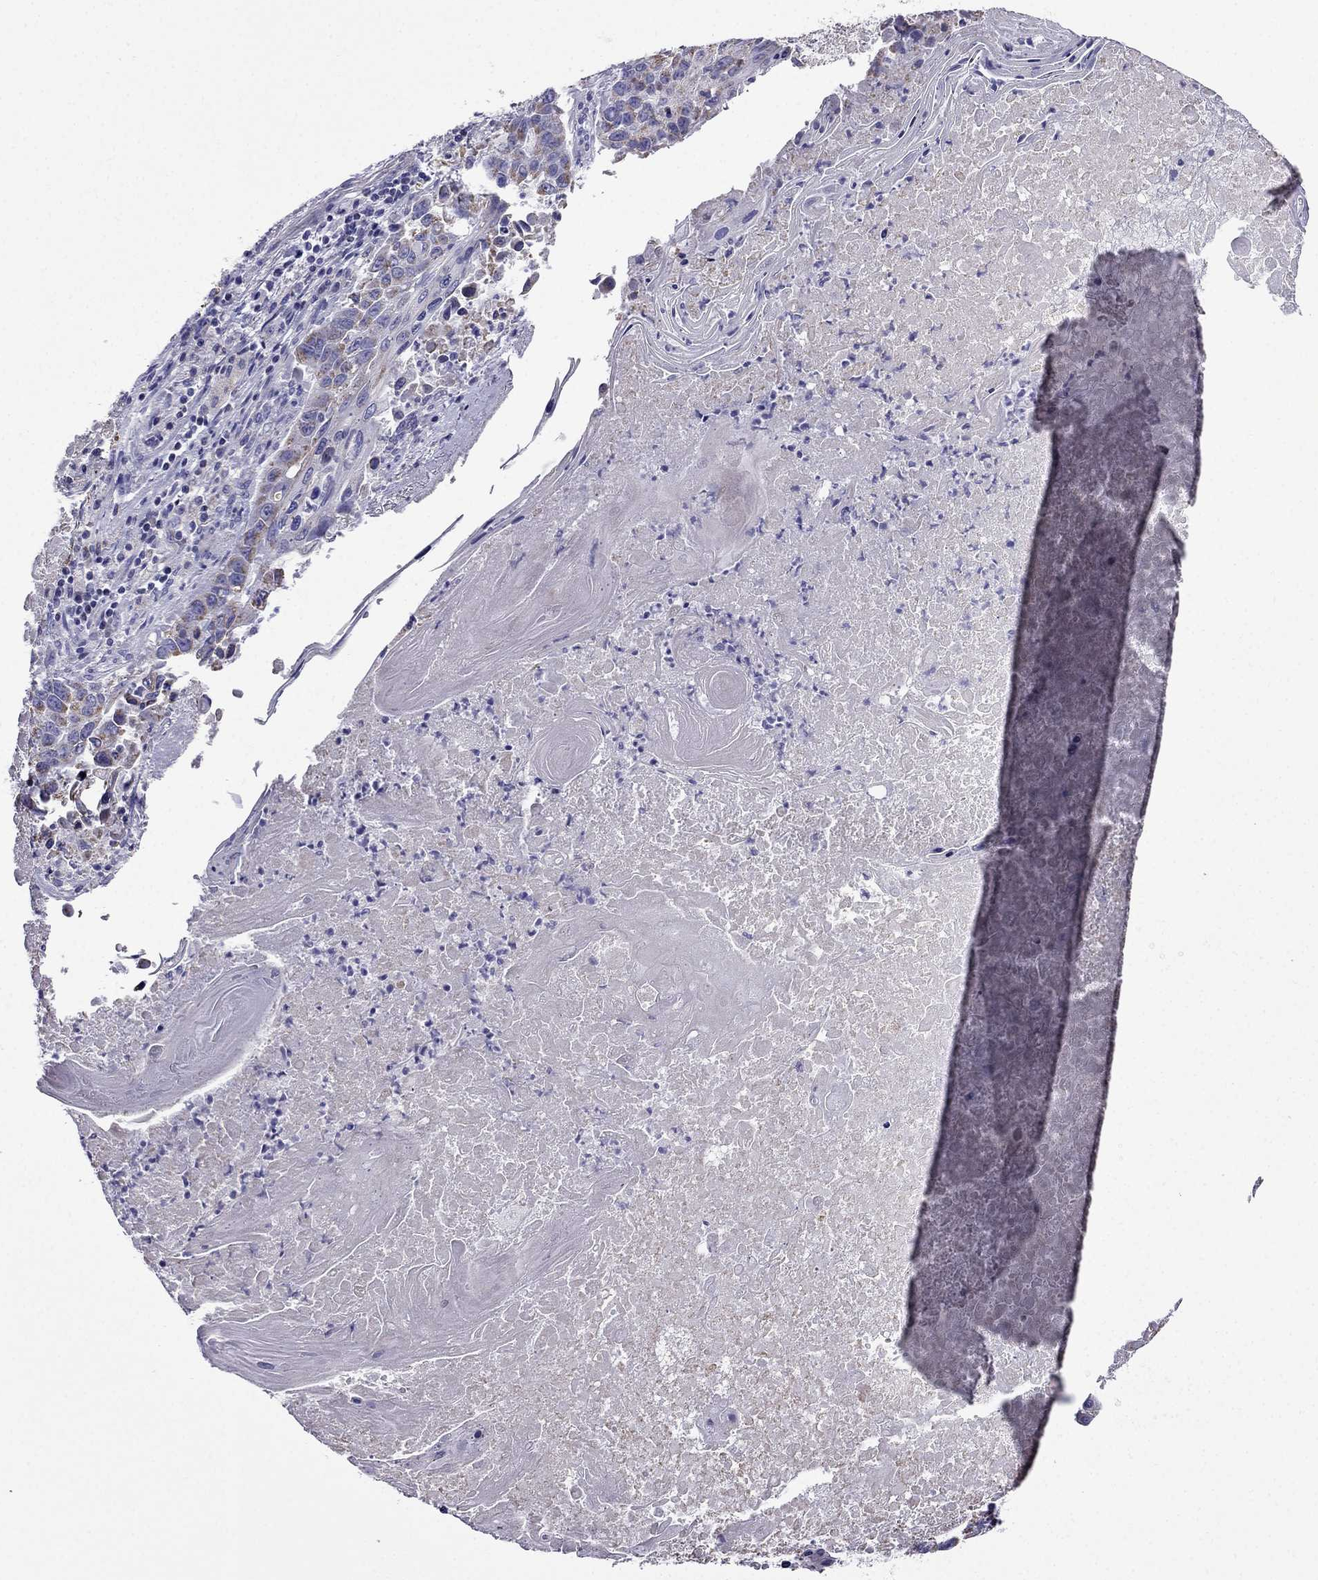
{"staining": {"intensity": "moderate", "quantity": ">75%", "location": "cytoplasmic/membranous"}, "tissue": "lung cancer", "cell_type": "Tumor cells", "image_type": "cancer", "snomed": [{"axis": "morphology", "description": "Squamous cell carcinoma, NOS"}, {"axis": "topography", "description": "Lung"}], "caption": "Lung cancer (squamous cell carcinoma) was stained to show a protein in brown. There is medium levels of moderate cytoplasmic/membranous positivity in approximately >75% of tumor cells.", "gene": "DSC1", "patient": {"sex": "male", "age": 73}}